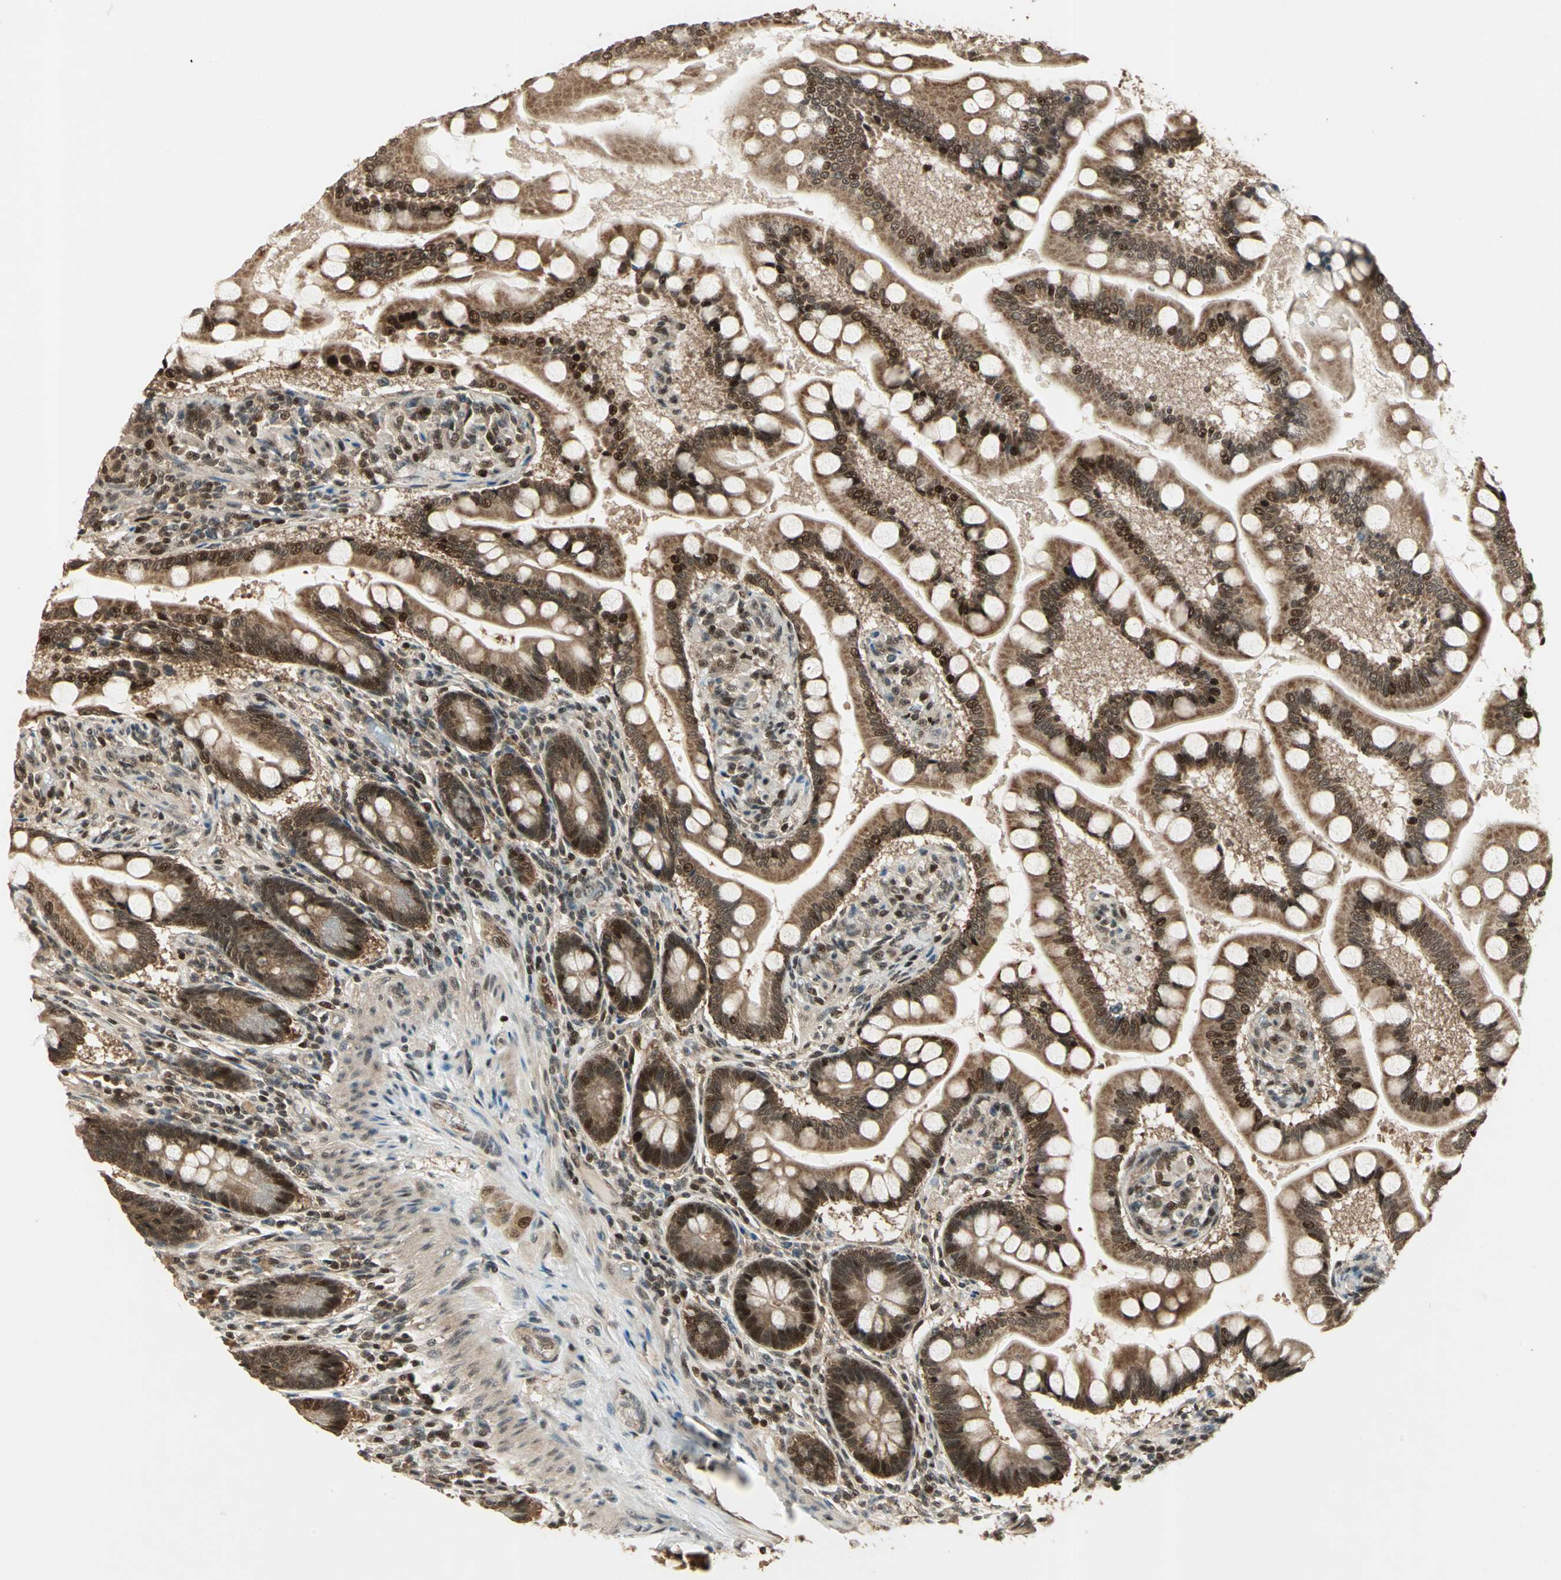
{"staining": {"intensity": "strong", "quantity": ">75%", "location": "cytoplasmic/membranous,nuclear"}, "tissue": "small intestine", "cell_type": "Glandular cells", "image_type": "normal", "snomed": [{"axis": "morphology", "description": "Normal tissue, NOS"}, {"axis": "topography", "description": "Small intestine"}], "caption": "Small intestine stained with immunohistochemistry (IHC) demonstrates strong cytoplasmic/membranous,nuclear positivity in approximately >75% of glandular cells. The staining is performed using DAB brown chromogen to label protein expression. The nuclei are counter-stained blue using hematoxylin.", "gene": "PSMC3", "patient": {"sex": "male", "age": 41}}